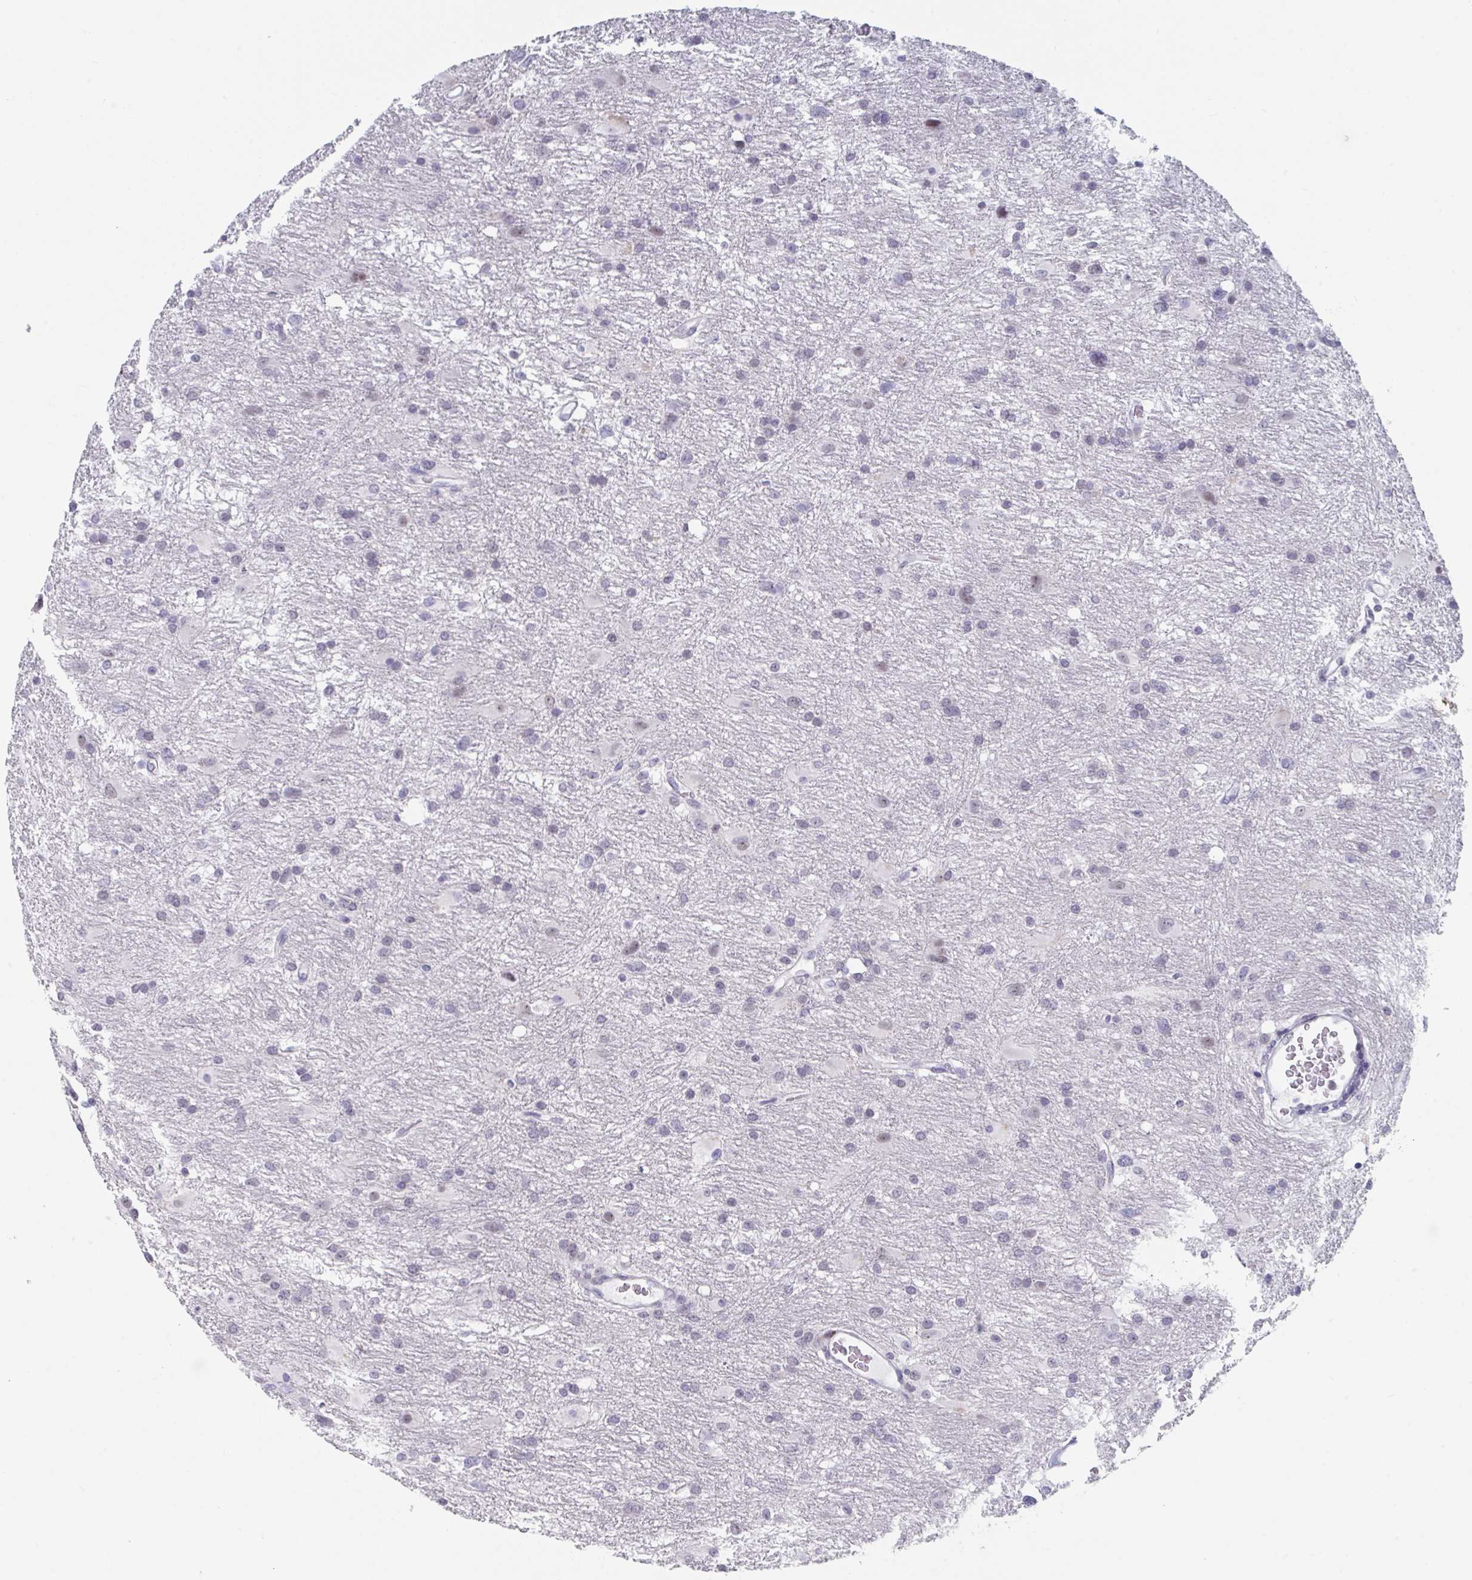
{"staining": {"intensity": "negative", "quantity": "none", "location": "none"}, "tissue": "glioma", "cell_type": "Tumor cells", "image_type": "cancer", "snomed": [{"axis": "morphology", "description": "Glioma, malignant, High grade"}, {"axis": "topography", "description": "Brain"}], "caption": "The photomicrograph demonstrates no staining of tumor cells in glioma.", "gene": "NR1H2", "patient": {"sex": "male", "age": 53}}